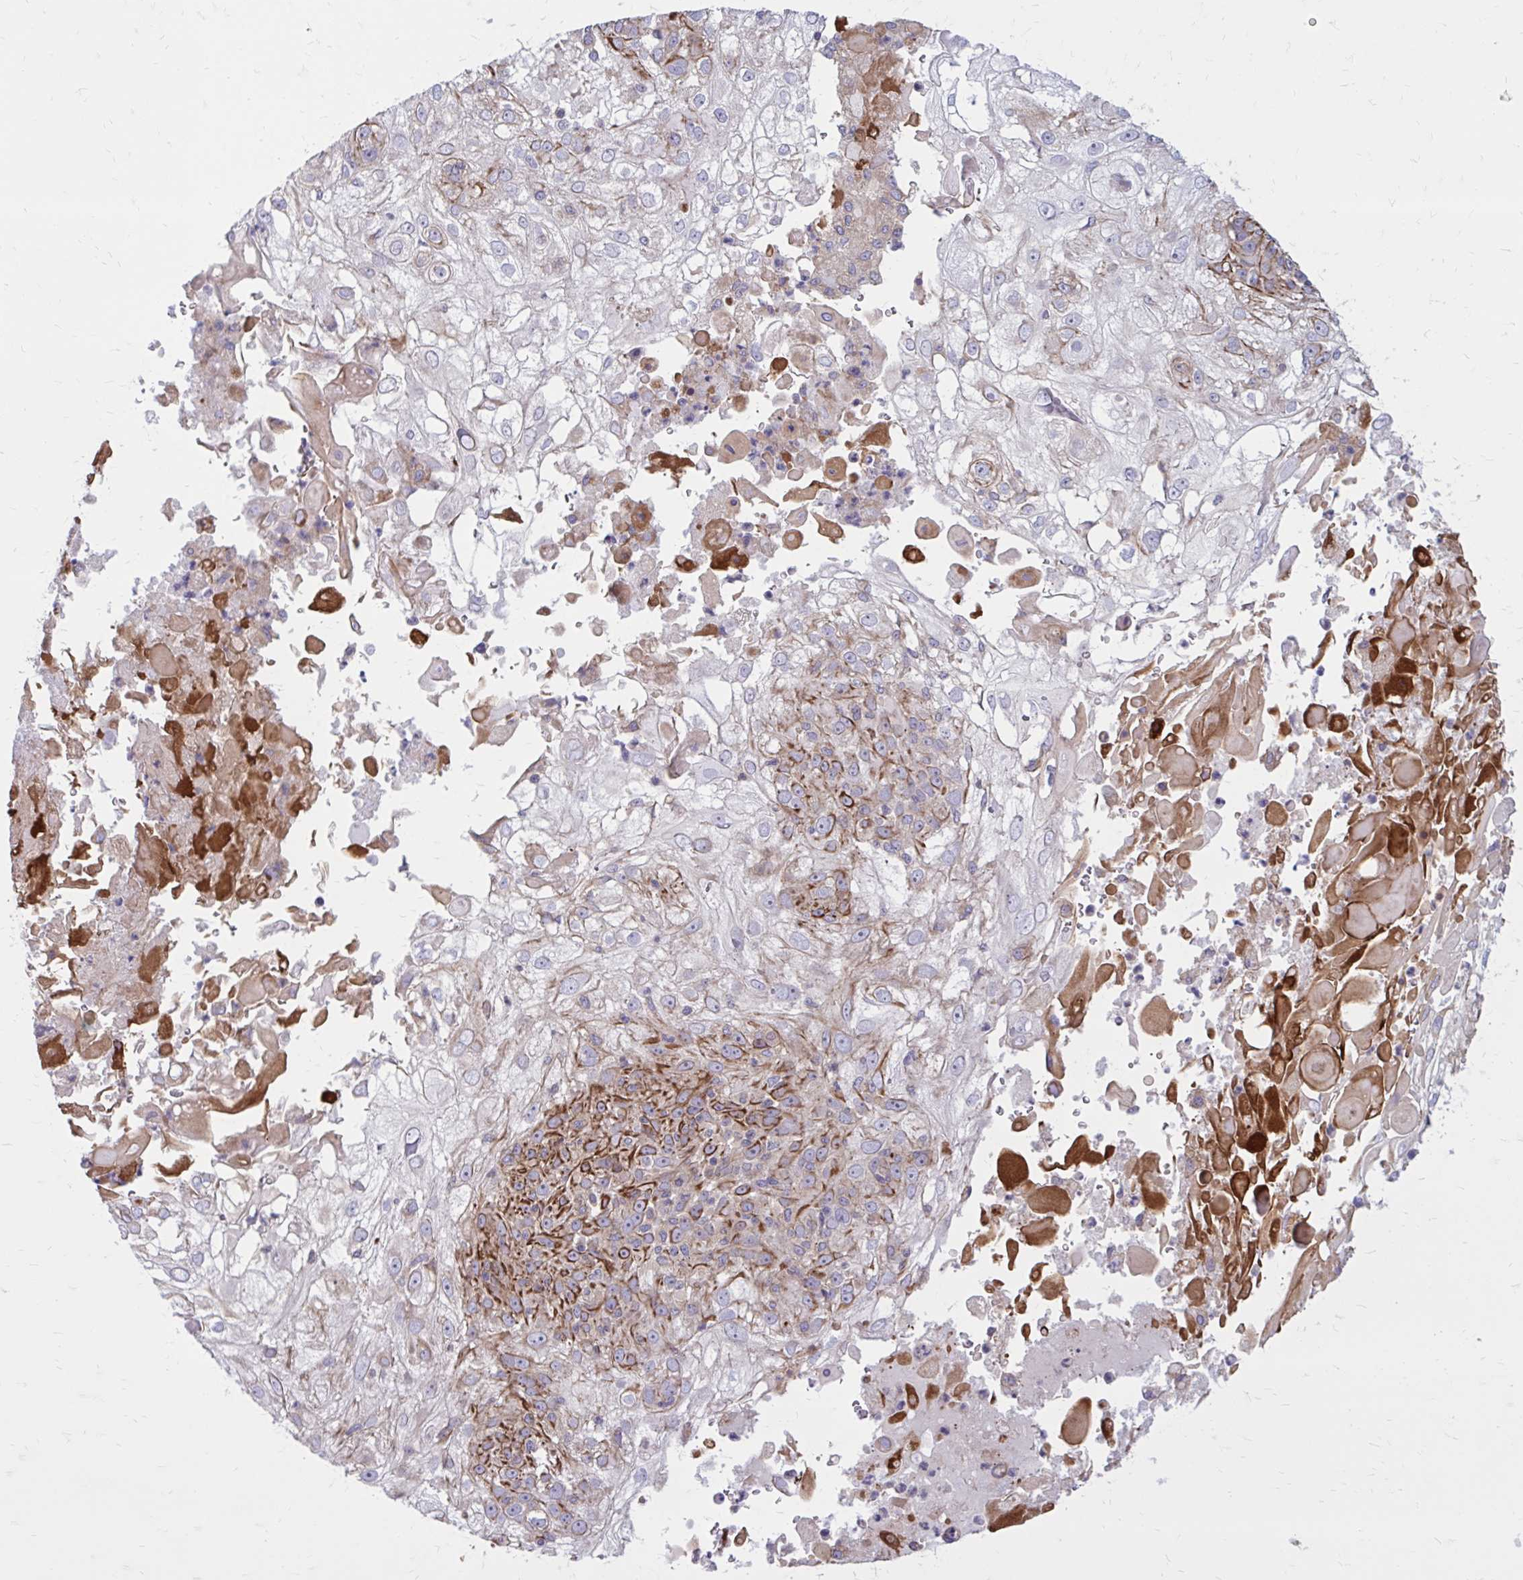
{"staining": {"intensity": "strong", "quantity": "25%-75%", "location": "cytoplasmic/membranous"}, "tissue": "skin cancer", "cell_type": "Tumor cells", "image_type": "cancer", "snomed": [{"axis": "morphology", "description": "Normal tissue, NOS"}, {"axis": "morphology", "description": "Squamous cell carcinoma, NOS"}, {"axis": "topography", "description": "Skin"}], "caption": "Squamous cell carcinoma (skin) stained with immunohistochemistry (IHC) displays strong cytoplasmic/membranous positivity in approximately 25%-75% of tumor cells.", "gene": "FAP", "patient": {"sex": "female", "age": 83}}